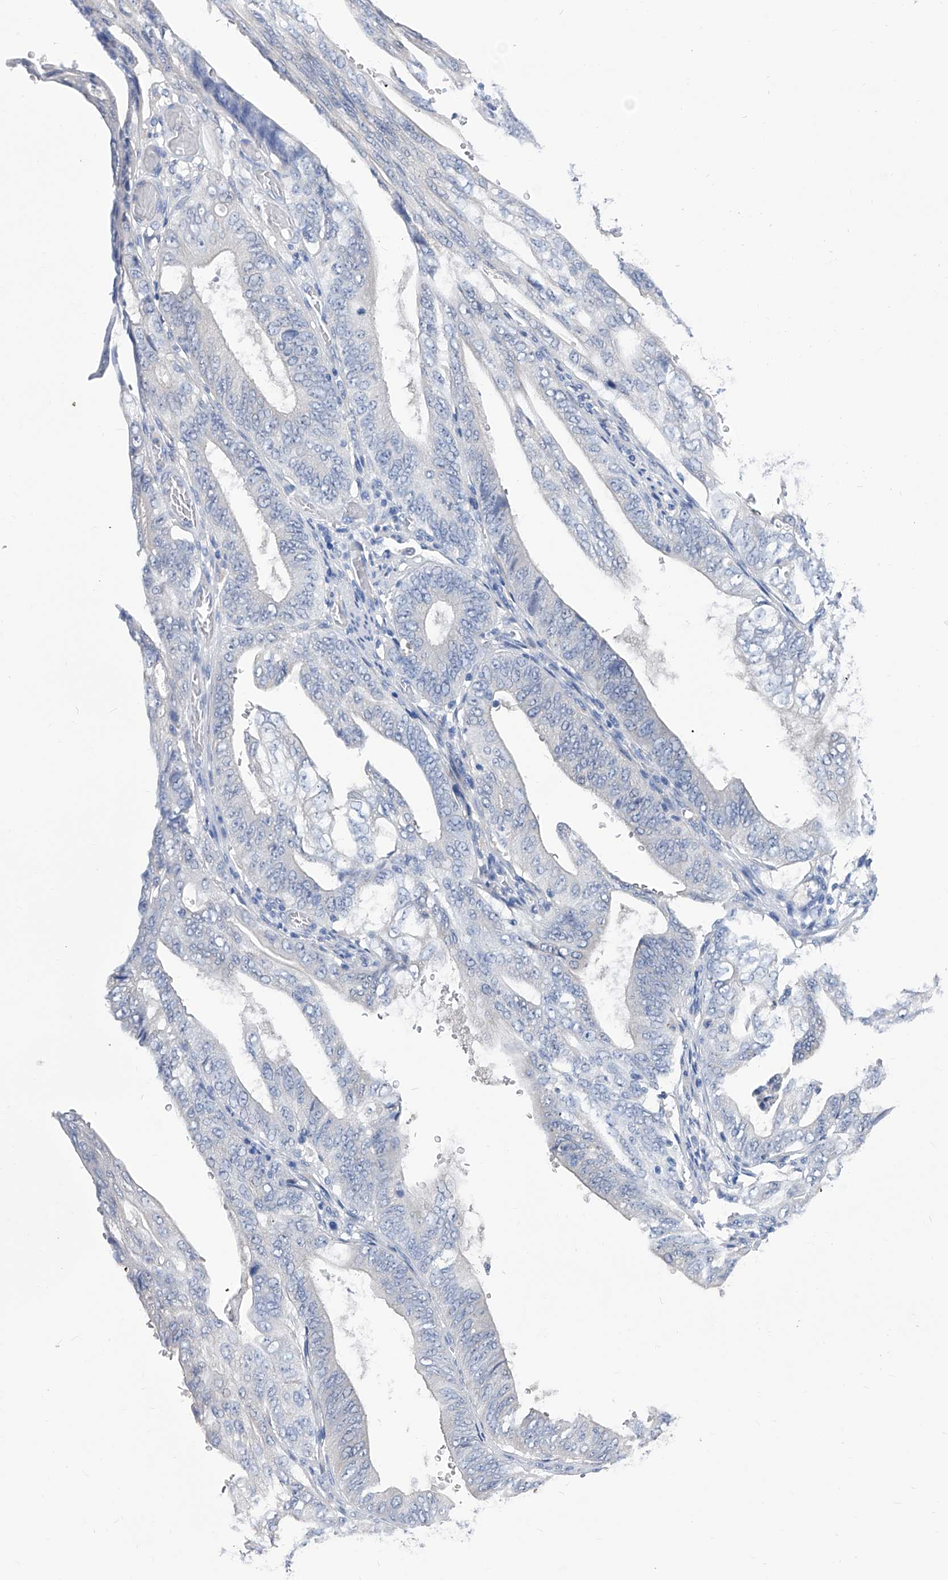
{"staining": {"intensity": "negative", "quantity": "none", "location": "none"}, "tissue": "stomach cancer", "cell_type": "Tumor cells", "image_type": "cancer", "snomed": [{"axis": "morphology", "description": "Adenocarcinoma, NOS"}, {"axis": "topography", "description": "Stomach"}], "caption": "There is no significant expression in tumor cells of stomach cancer.", "gene": "IMPA2", "patient": {"sex": "female", "age": 73}}